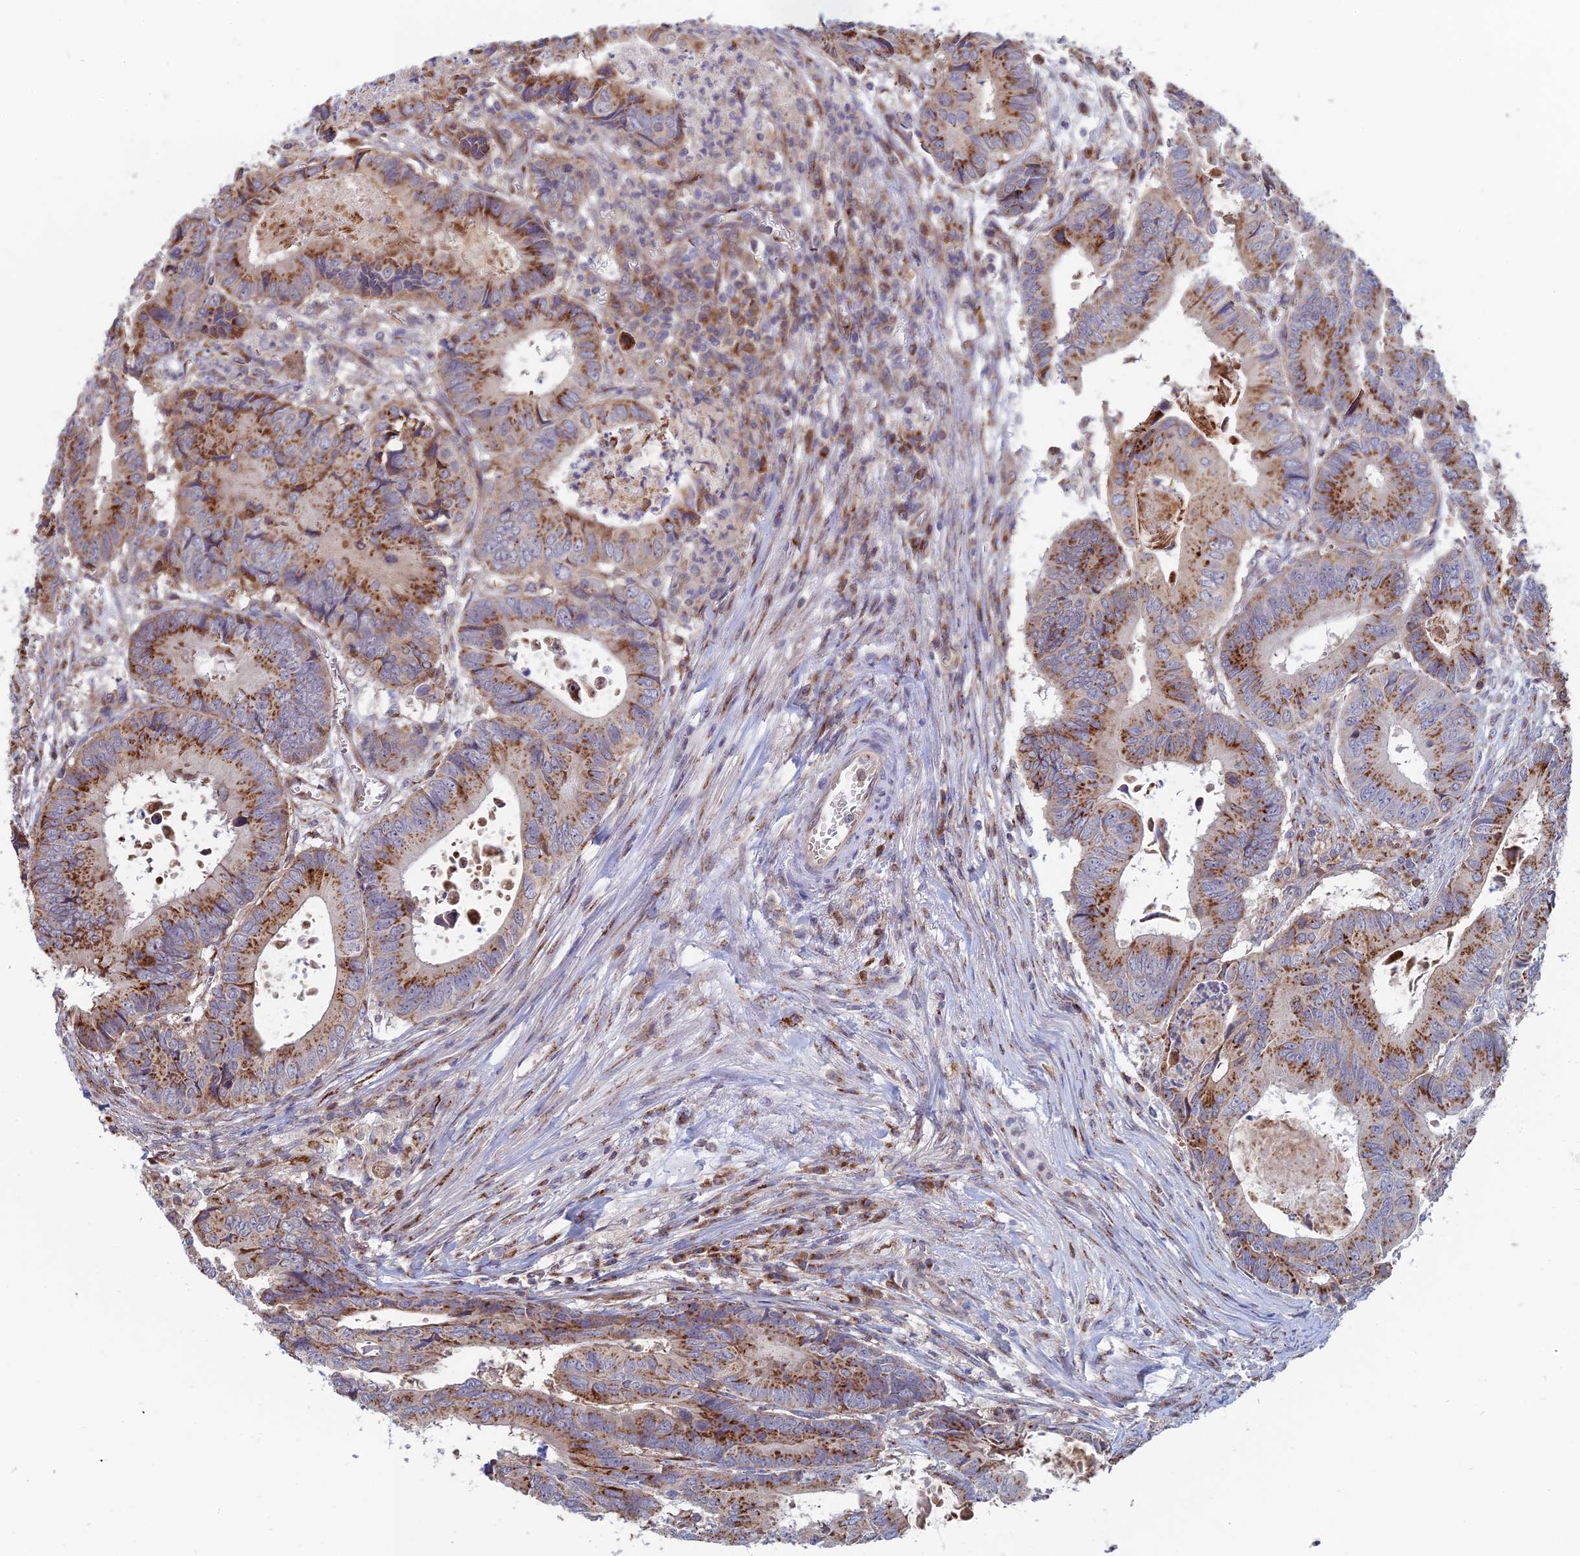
{"staining": {"intensity": "strong", "quantity": "25%-75%", "location": "cytoplasmic/membranous"}, "tissue": "colorectal cancer", "cell_type": "Tumor cells", "image_type": "cancer", "snomed": [{"axis": "morphology", "description": "Adenocarcinoma, NOS"}, {"axis": "topography", "description": "Colon"}], "caption": "This image displays colorectal cancer stained with IHC to label a protein in brown. The cytoplasmic/membranous of tumor cells show strong positivity for the protein. Nuclei are counter-stained blue.", "gene": "HS2ST1", "patient": {"sex": "male", "age": 85}}